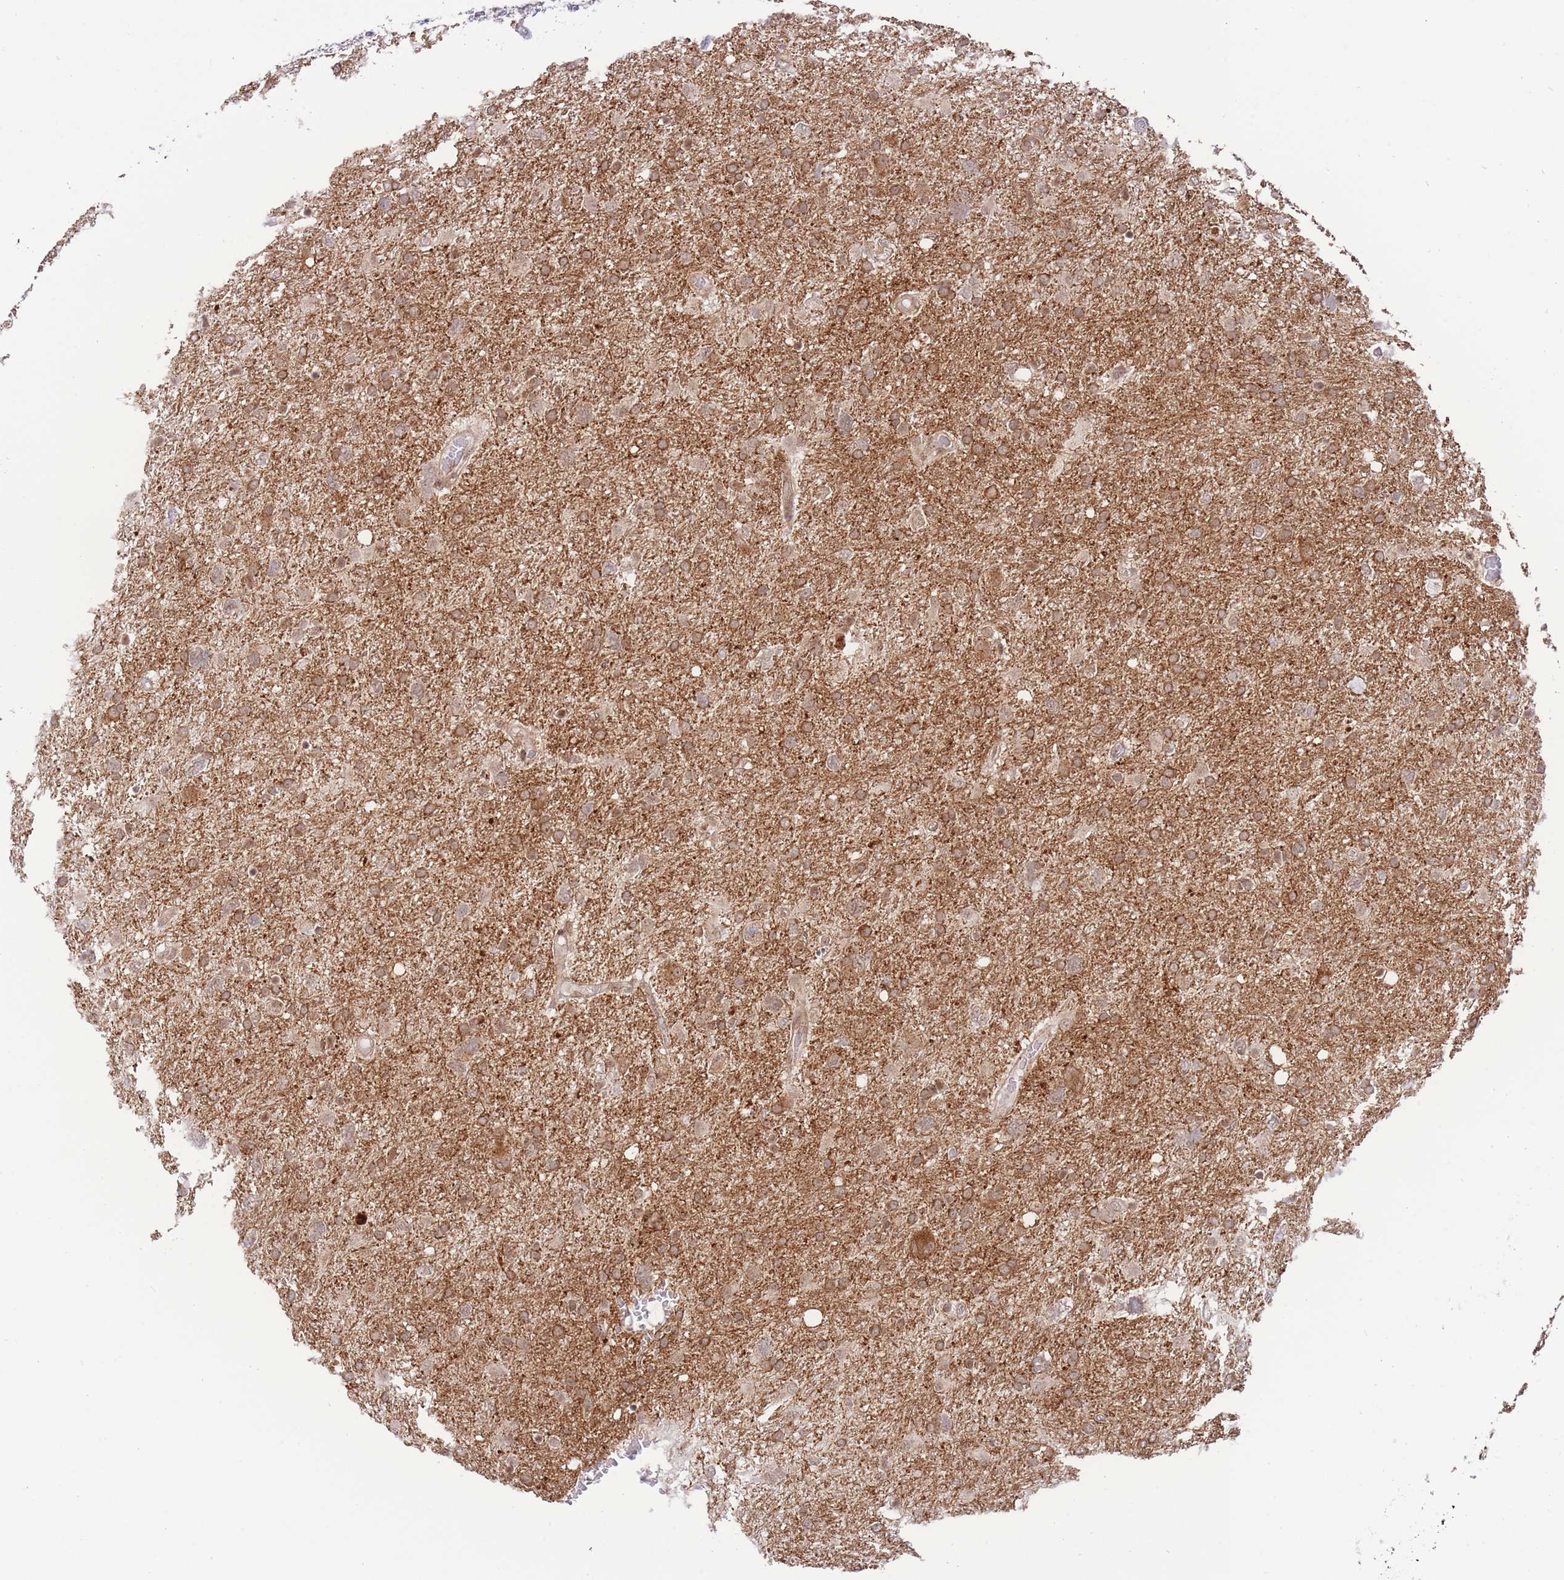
{"staining": {"intensity": "moderate", "quantity": ">75%", "location": "cytoplasmic/membranous"}, "tissue": "glioma", "cell_type": "Tumor cells", "image_type": "cancer", "snomed": [{"axis": "morphology", "description": "Glioma, malignant, High grade"}, {"axis": "topography", "description": "Brain"}], "caption": "Brown immunohistochemical staining in glioma demonstrates moderate cytoplasmic/membranous positivity in about >75% of tumor cells. The staining was performed using DAB to visualize the protein expression in brown, while the nuclei were stained in blue with hematoxylin (Magnification: 20x).", "gene": "BOD1L1", "patient": {"sex": "male", "age": 61}}